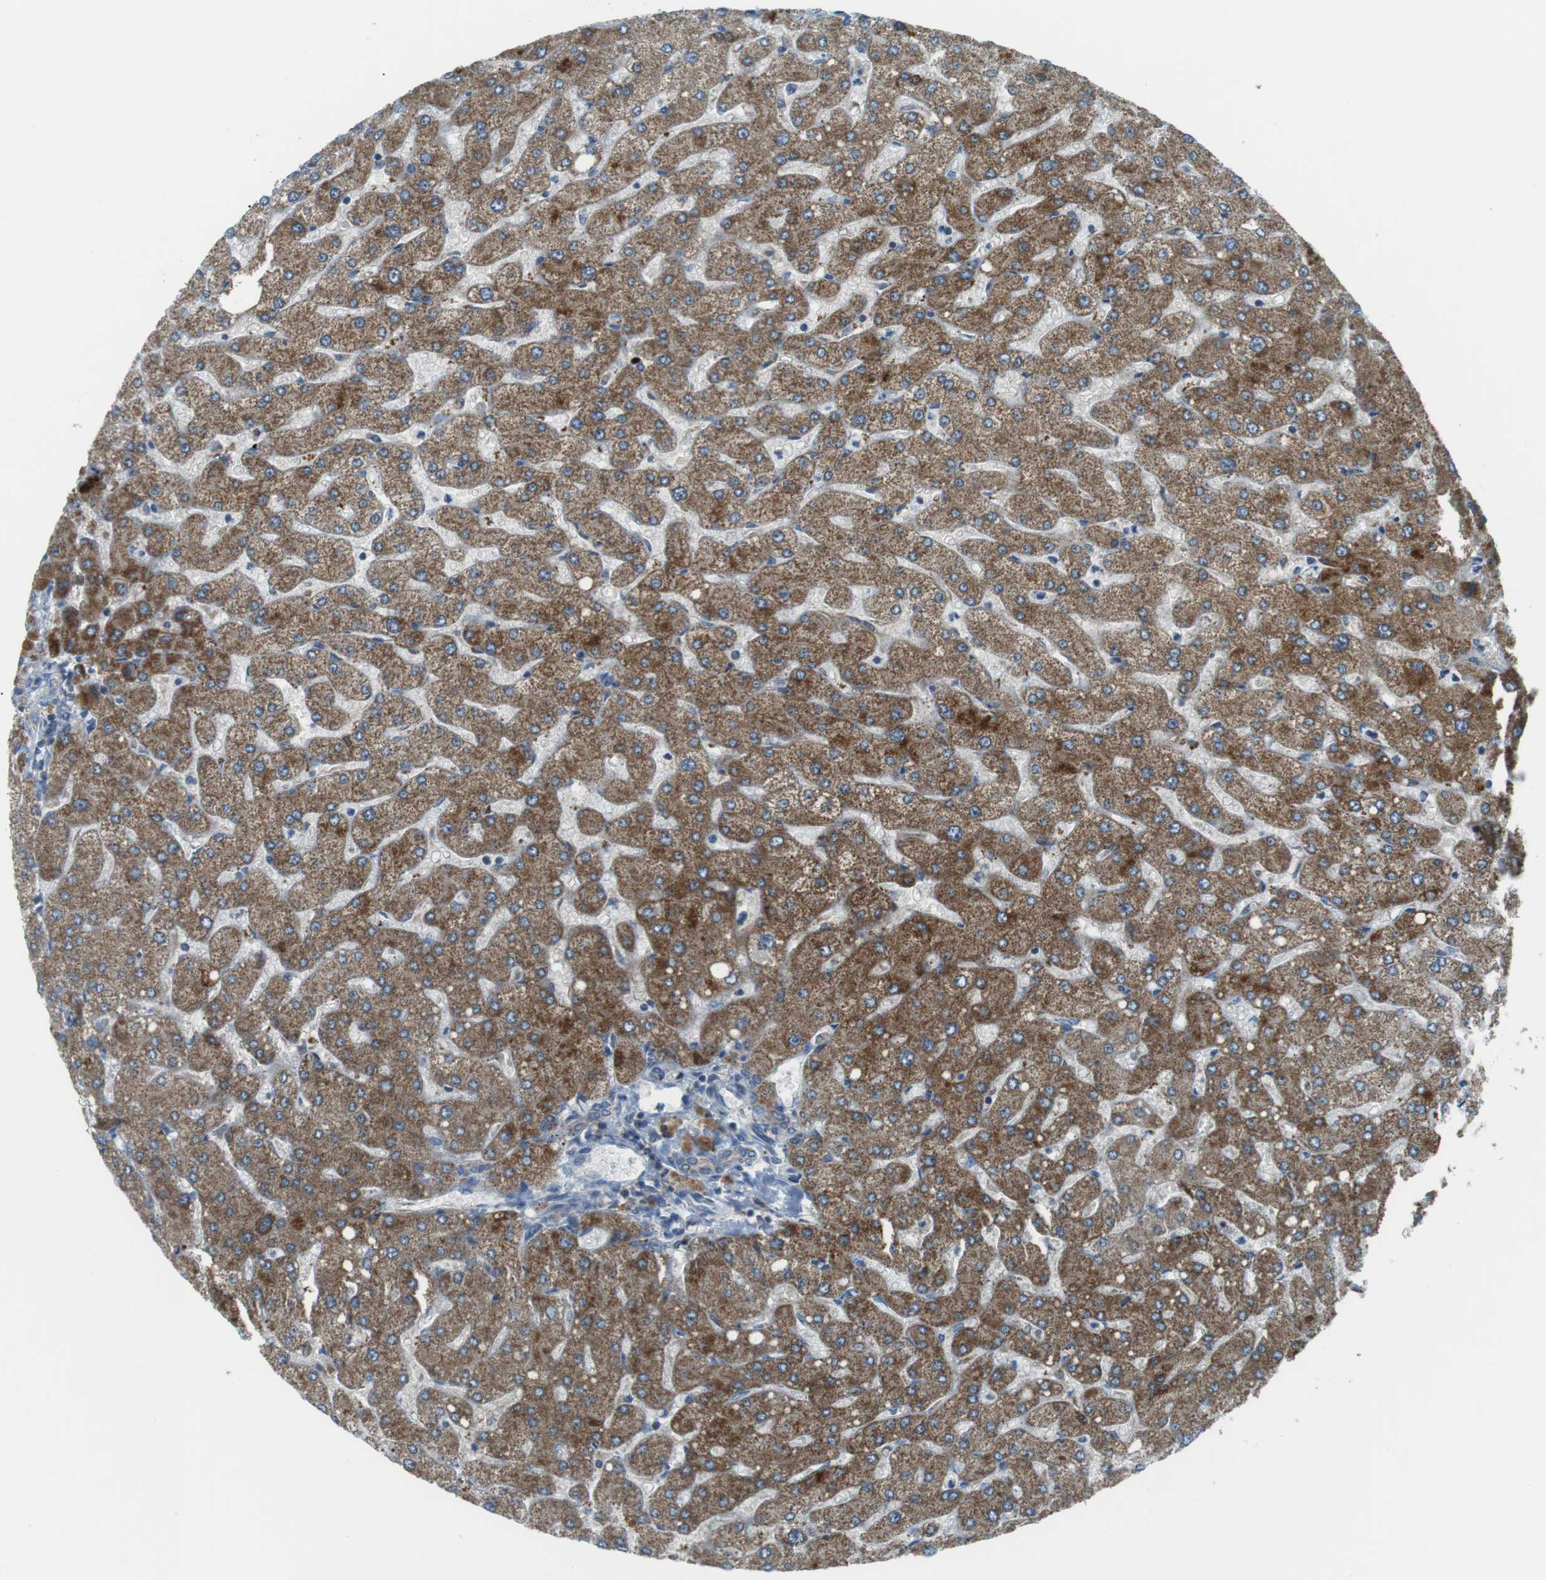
{"staining": {"intensity": "weak", "quantity": "25%-75%", "location": "cytoplasmic/membranous"}, "tissue": "liver", "cell_type": "Cholangiocytes", "image_type": "normal", "snomed": [{"axis": "morphology", "description": "Normal tissue, NOS"}, {"axis": "topography", "description": "Liver"}], "caption": "A histopathology image showing weak cytoplasmic/membranous positivity in about 25%-75% of cholangiocytes in unremarkable liver, as visualized by brown immunohistochemical staining.", "gene": "BACE1", "patient": {"sex": "male", "age": 55}}